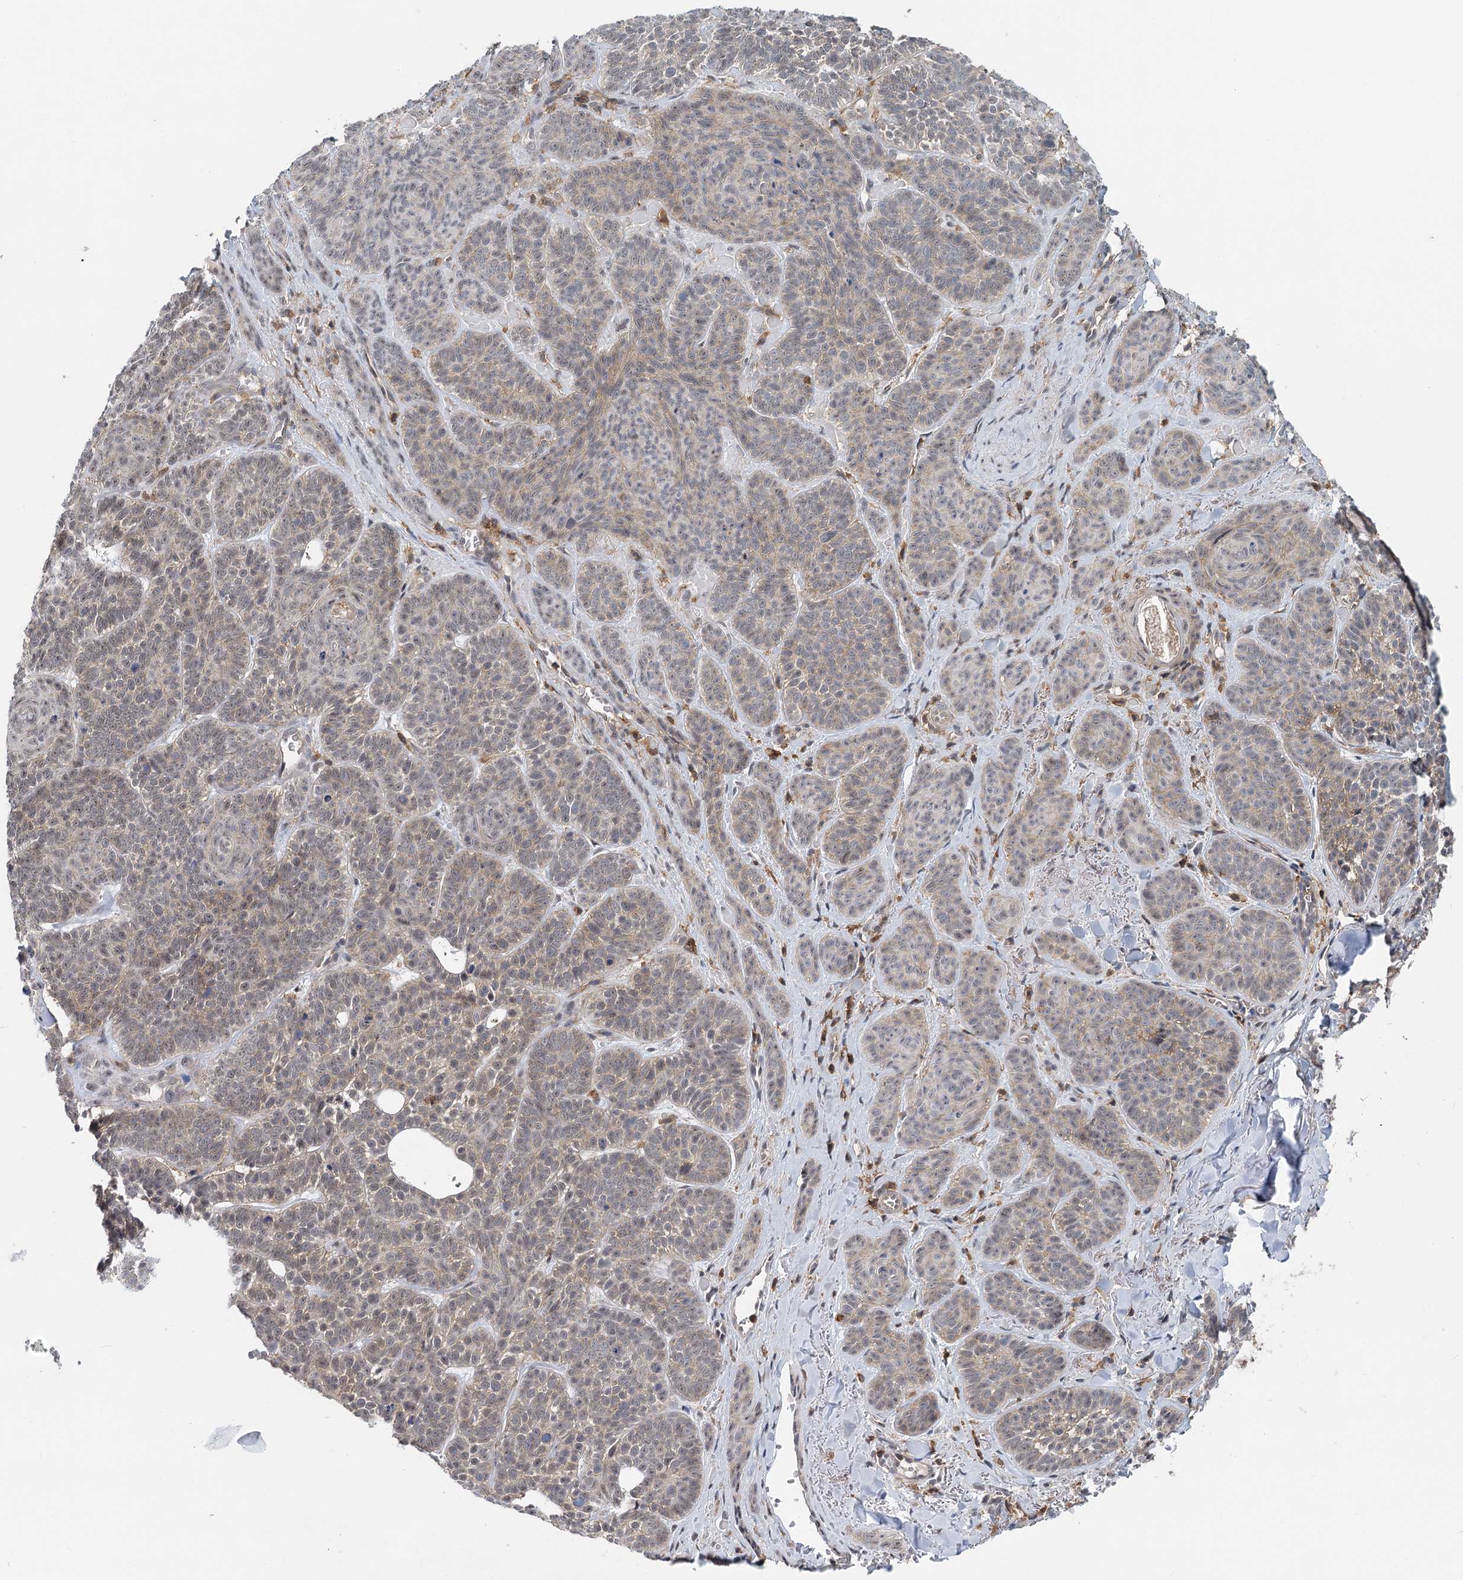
{"staining": {"intensity": "weak", "quantity": "<25%", "location": "cytoplasmic/membranous"}, "tissue": "skin cancer", "cell_type": "Tumor cells", "image_type": "cancer", "snomed": [{"axis": "morphology", "description": "Basal cell carcinoma"}, {"axis": "topography", "description": "Skin"}], "caption": "Tumor cells show no significant positivity in basal cell carcinoma (skin). Brightfield microscopy of IHC stained with DAB (3,3'-diaminobenzidine) (brown) and hematoxylin (blue), captured at high magnification.", "gene": "CDC42SE2", "patient": {"sex": "male", "age": 85}}